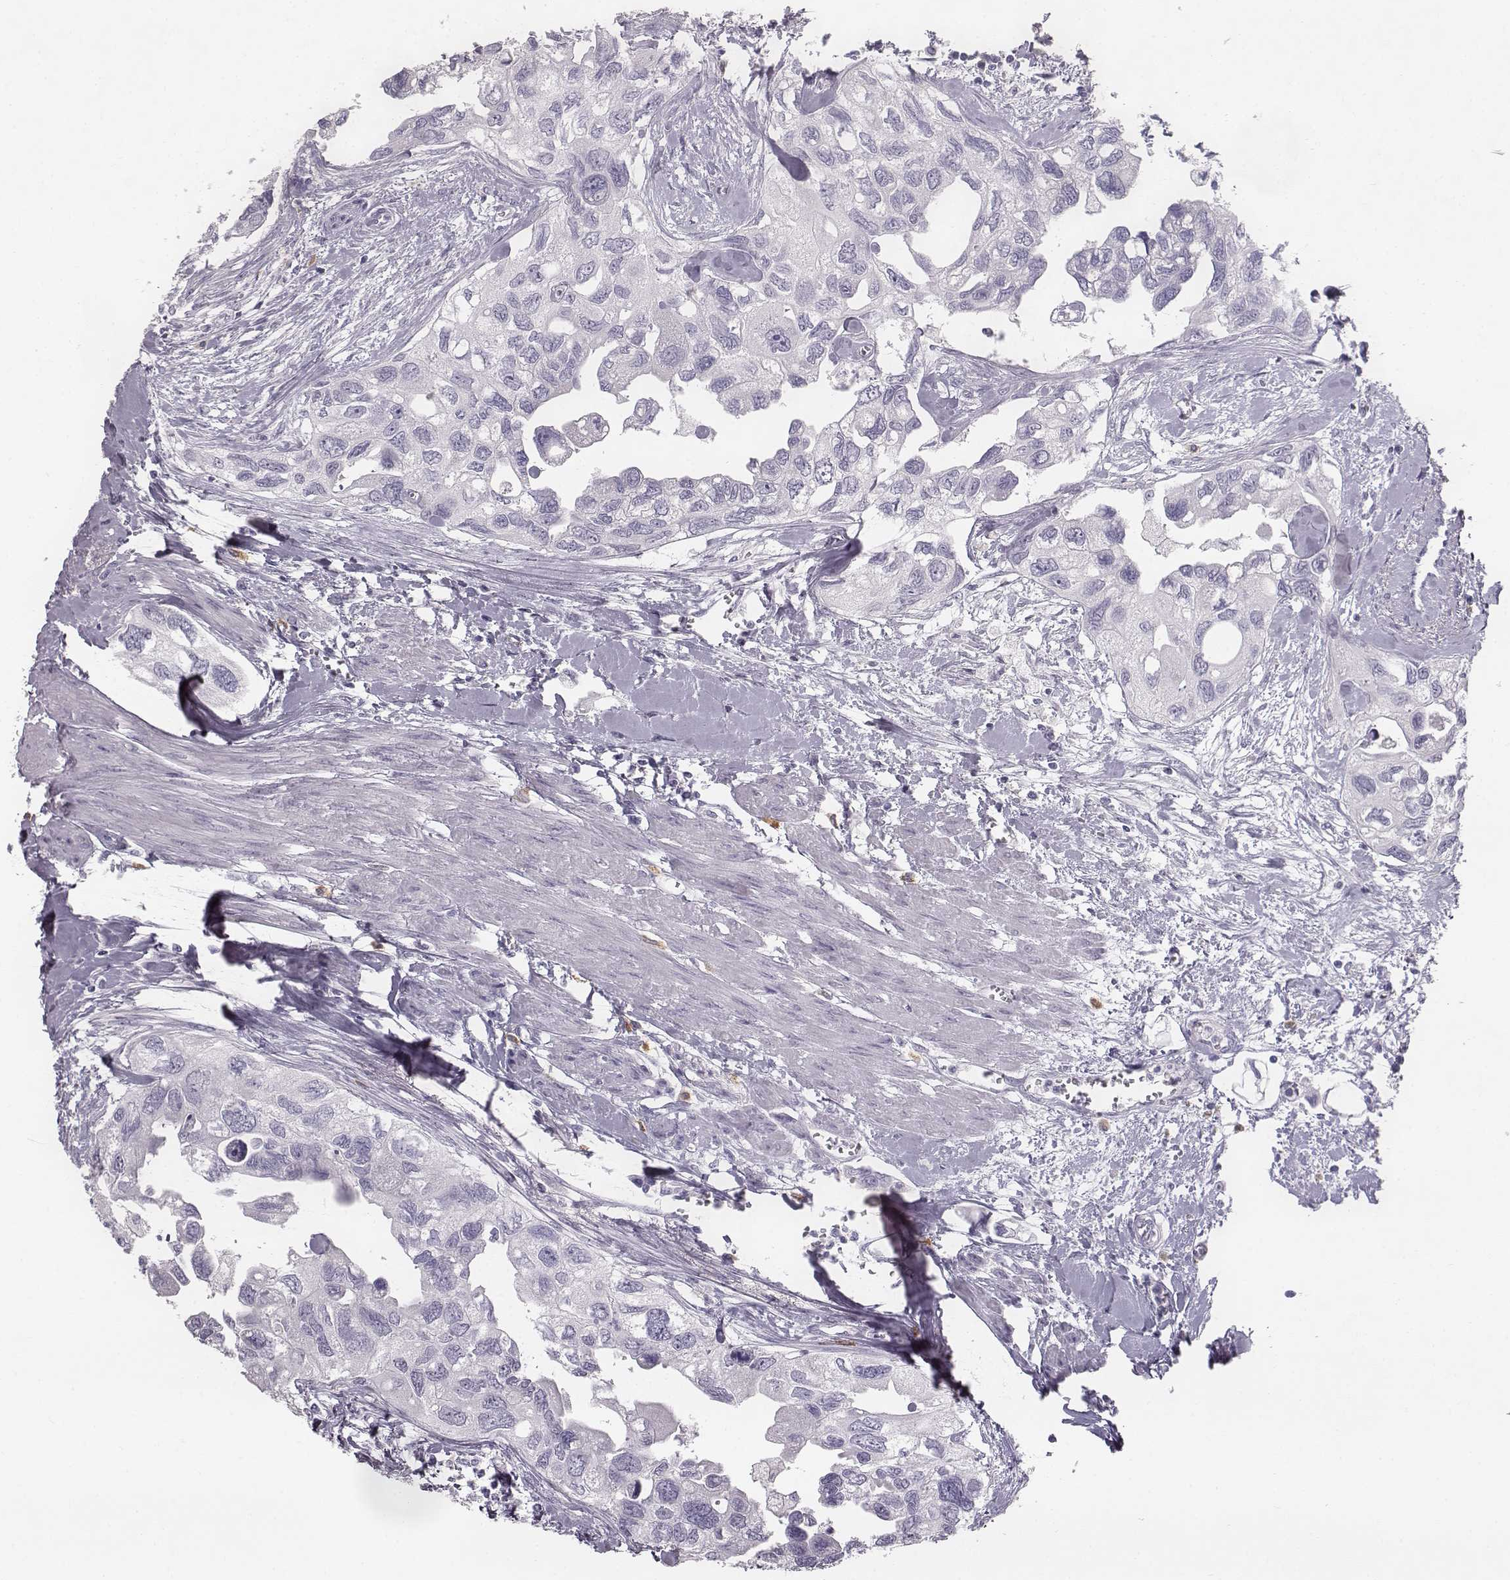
{"staining": {"intensity": "negative", "quantity": "none", "location": "none"}, "tissue": "urothelial cancer", "cell_type": "Tumor cells", "image_type": "cancer", "snomed": [{"axis": "morphology", "description": "Urothelial carcinoma, High grade"}, {"axis": "topography", "description": "Urinary bladder"}], "caption": "Photomicrograph shows no protein expression in tumor cells of urothelial cancer tissue.", "gene": "NPTXR", "patient": {"sex": "male", "age": 59}}